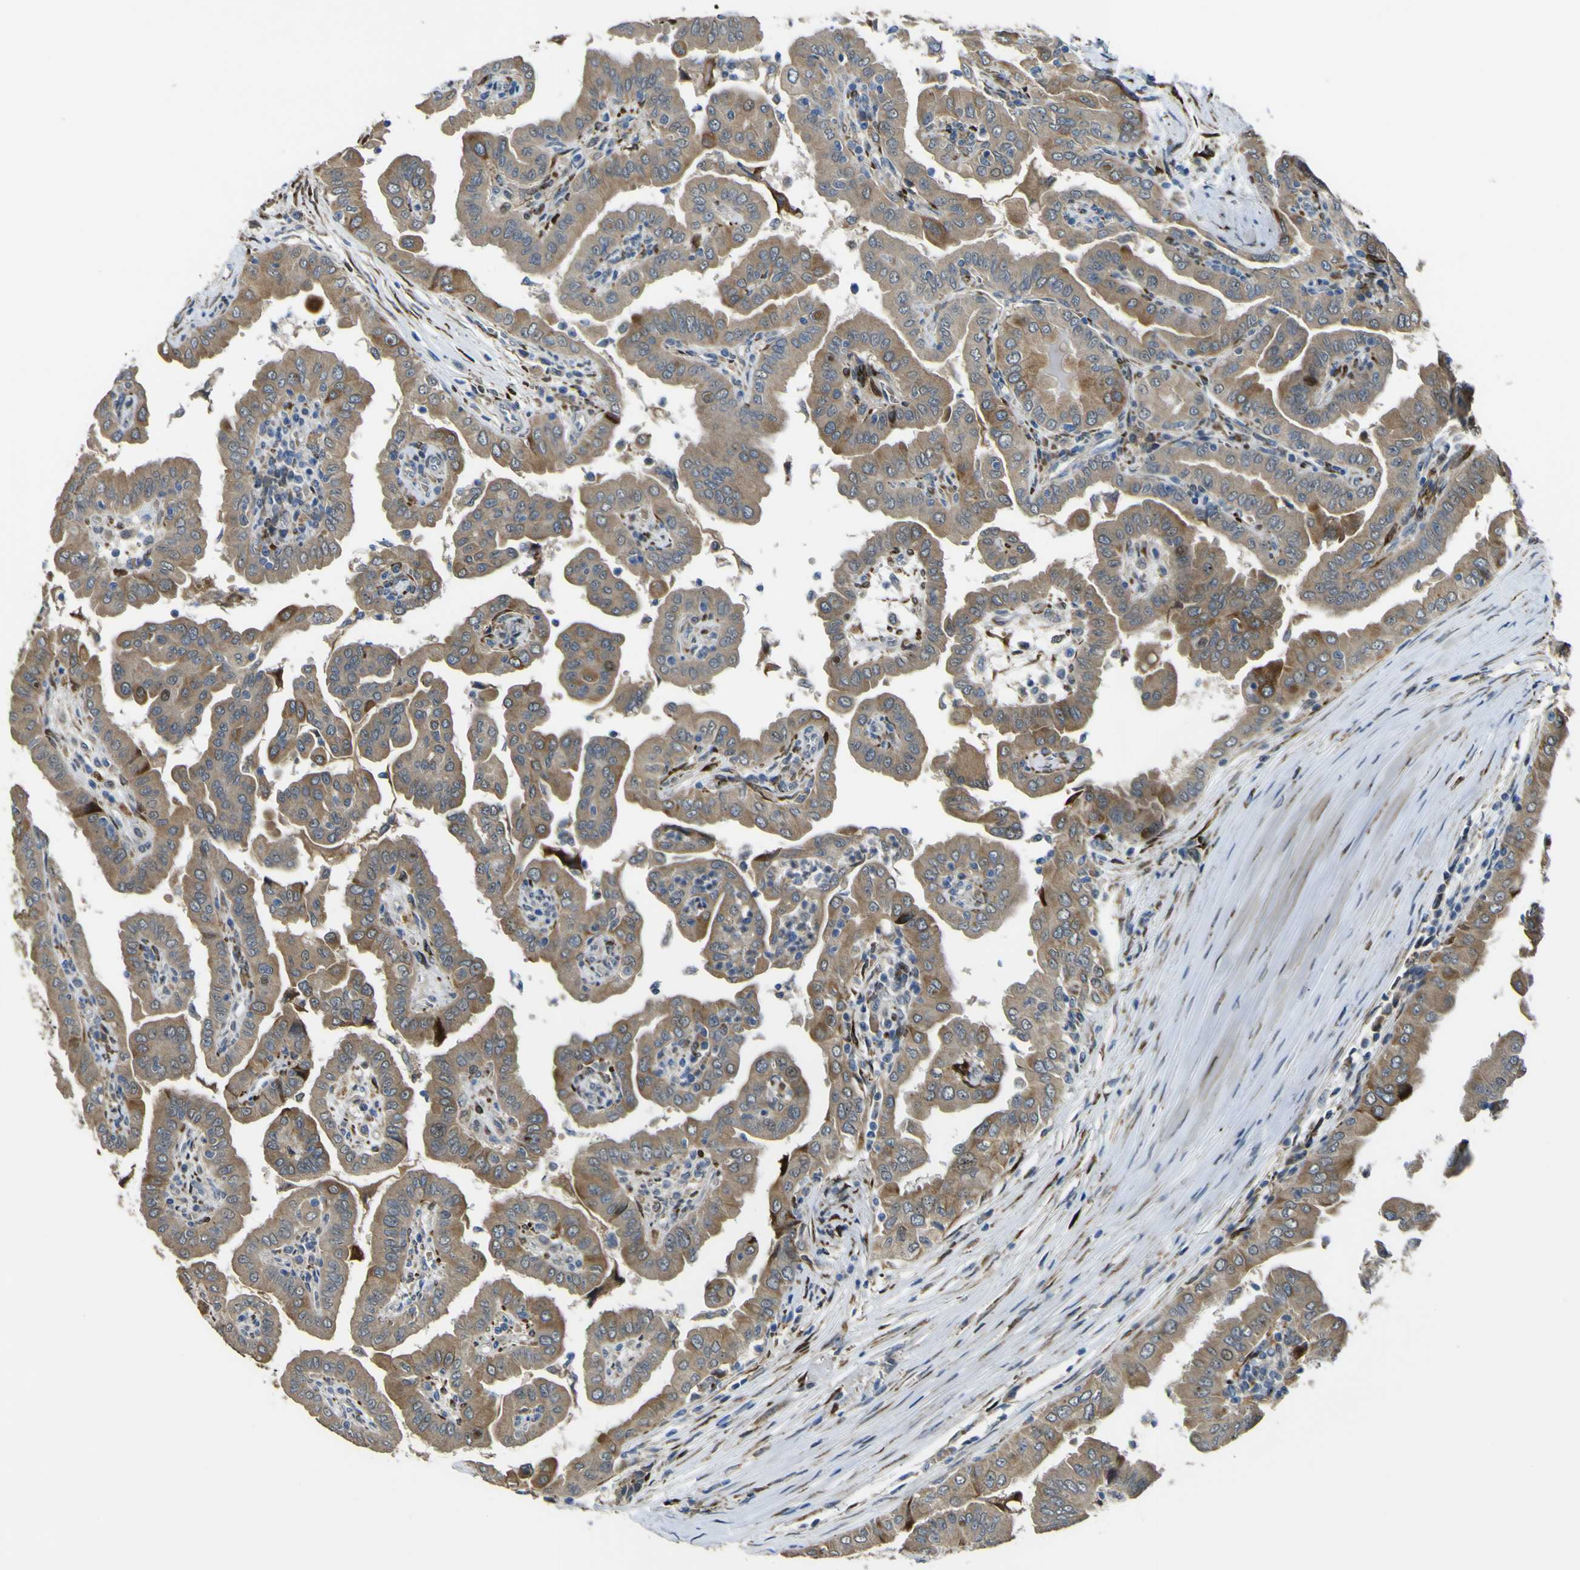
{"staining": {"intensity": "moderate", "quantity": ">75%", "location": "cytoplasmic/membranous"}, "tissue": "thyroid cancer", "cell_type": "Tumor cells", "image_type": "cancer", "snomed": [{"axis": "morphology", "description": "Papillary adenocarcinoma, NOS"}, {"axis": "topography", "description": "Thyroid gland"}], "caption": "Immunohistochemistry (IHC) image of neoplastic tissue: human thyroid cancer (papillary adenocarcinoma) stained using immunohistochemistry exhibits medium levels of moderate protein expression localized specifically in the cytoplasmic/membranous of tumor cells, appearing as a cytoplasmic/membranous brown color.", "gene": "LBHD1", "patient": {"sex": "male", "age": 33}}